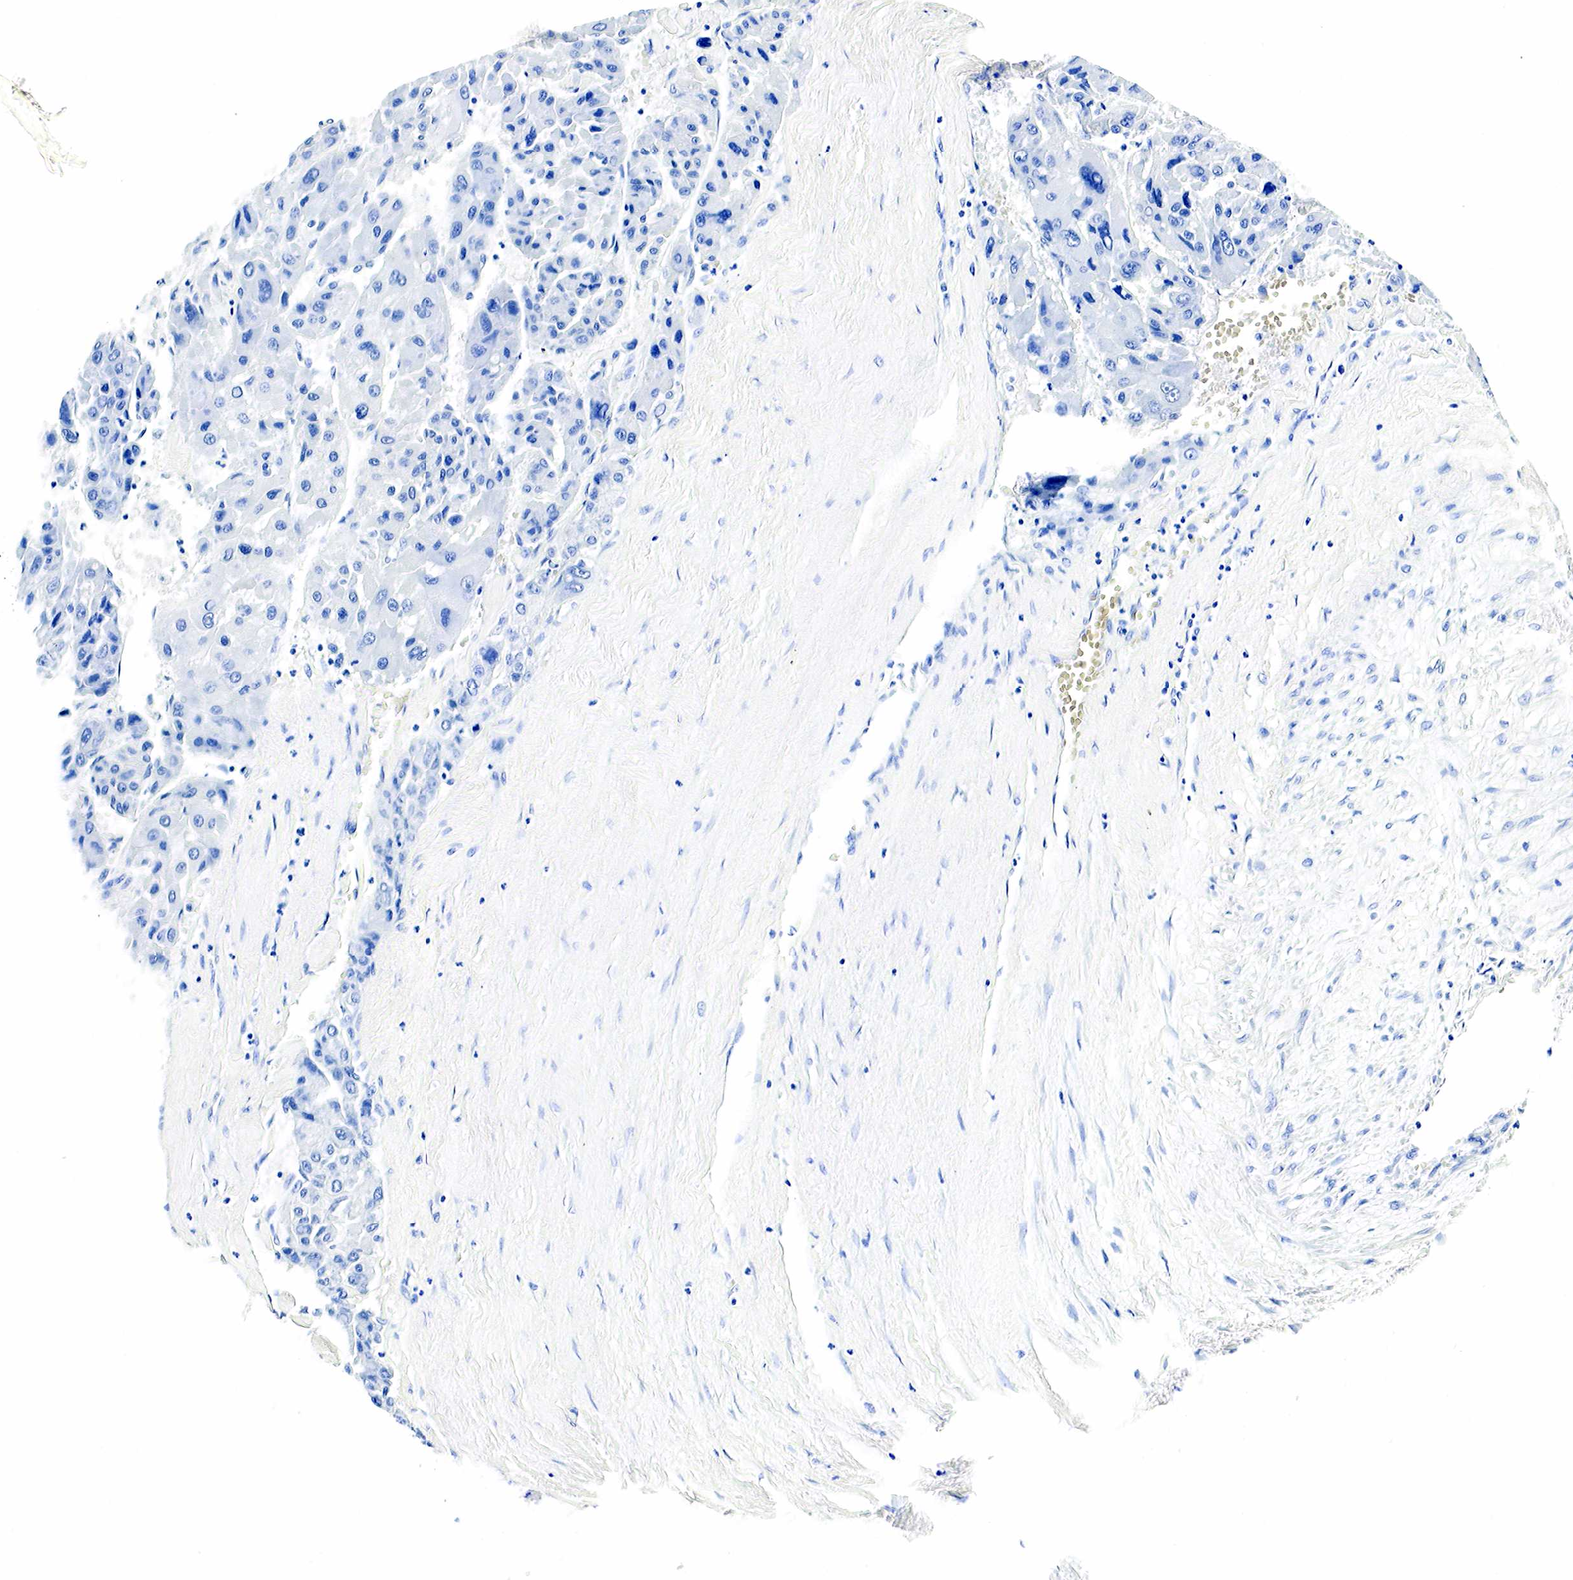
{"staining": {"intensity": "negative", "quantity": "none", "location": "none"}, "tissue": "liver cancer", "cell_type": "Tumor cells", "image_type": "cancer", "snomed": [{"axis": "morphology", "description": "Carcinoma, Hepatocellular, NOS"}, {"axis": "topography", "description": "Liver"}], "caption": "The immunohistochemistry (IHC) histopathology image has no significant expression in tumor cells of liver cancer (hepatocellular carcinoma) tissue. (DAB (3,3'-diaminobenzidine) IHC with hematoxylin counter stain).", "gene": "ACP3", "patient": {"sex": "male", "age": 64}}